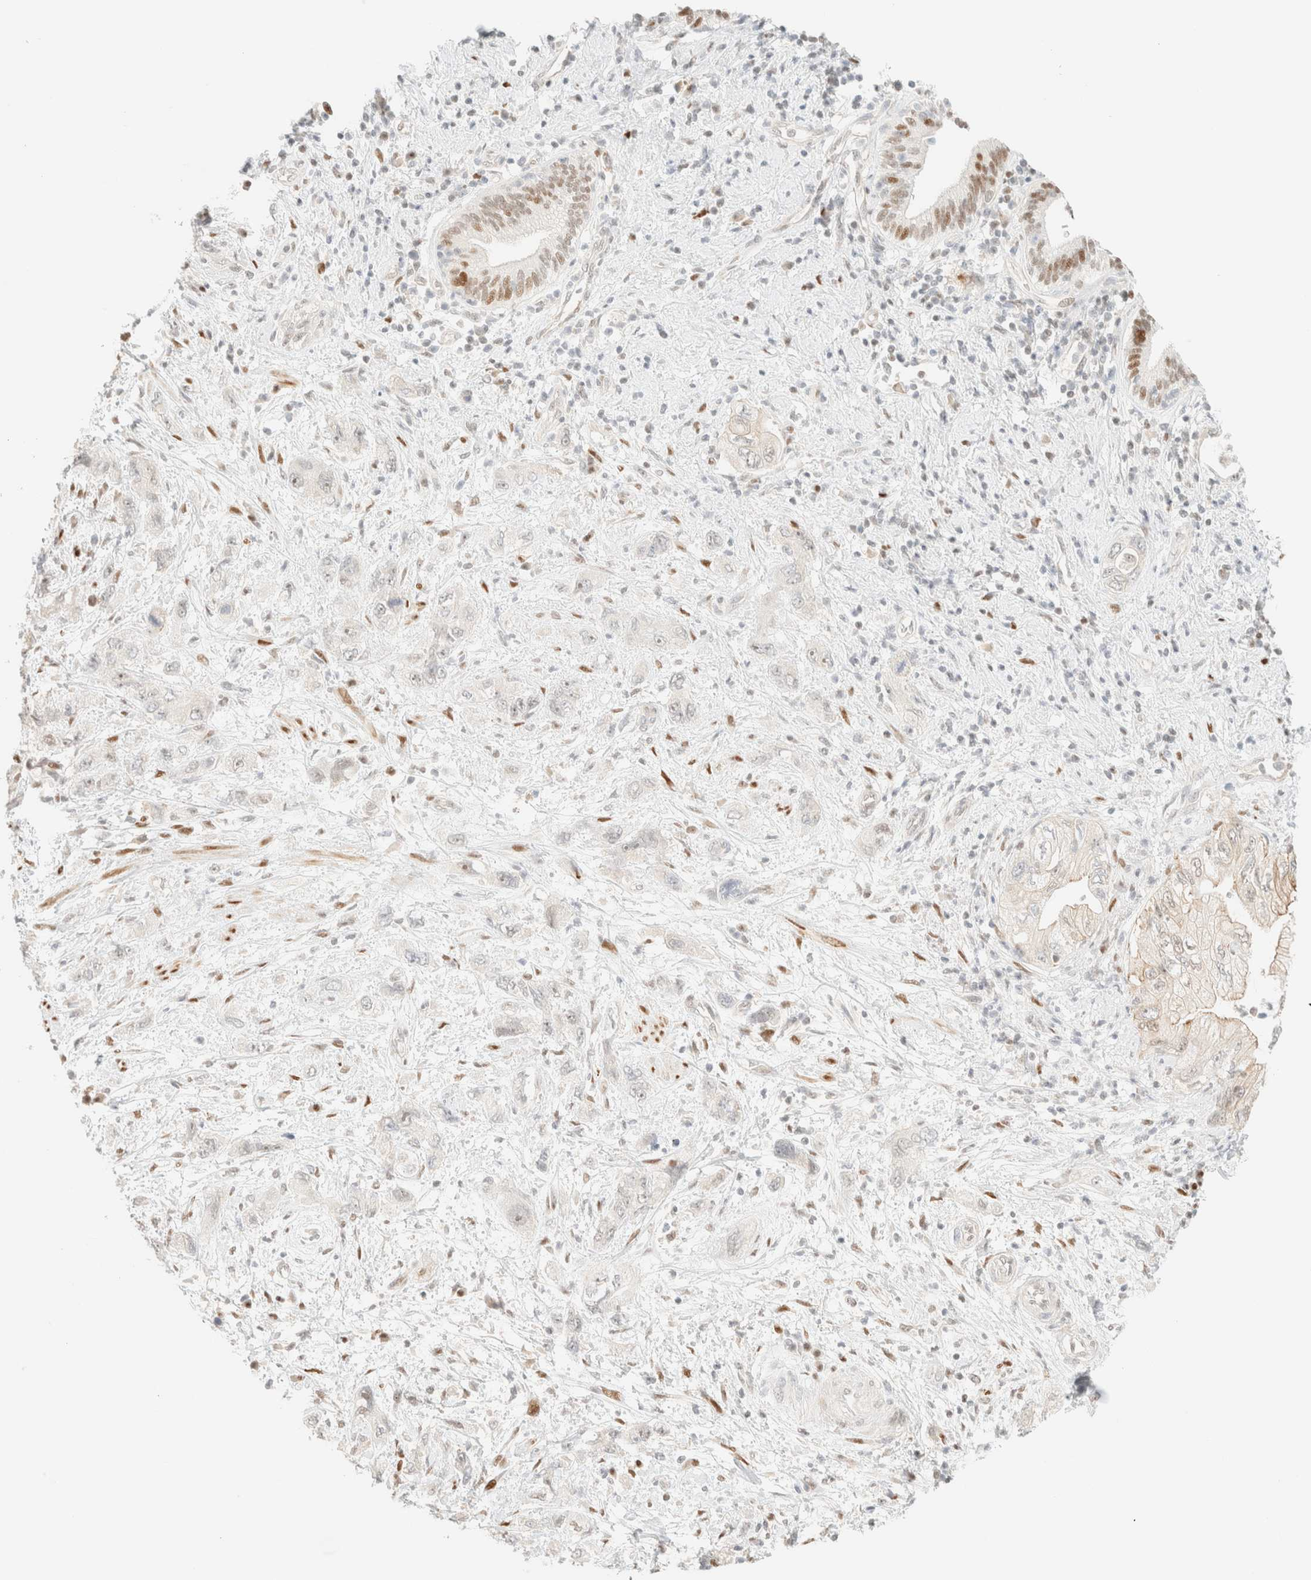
{"staining": {"intensity": "negative", "quantity": "none", "location": "none"}, "tissue": "pancreatic cancer", "cell_type": "Tumor cells", "image_type": "cancer", "snomed": [{"axis": "morphology", "description": "Adenocarcinoma, NOS"}, {"axis": "topography", "description": "Pancreas"}], "caption": "The micrograph displays no staining of tumor cells in adenocarcinoma (pancreatic). (DAB (3,3'-diaminobenzidine) IHC visualized using brightfield microscopy, high magnification).", "gene": "TSR1", "patient": {"sex": "female", "age": 73}}